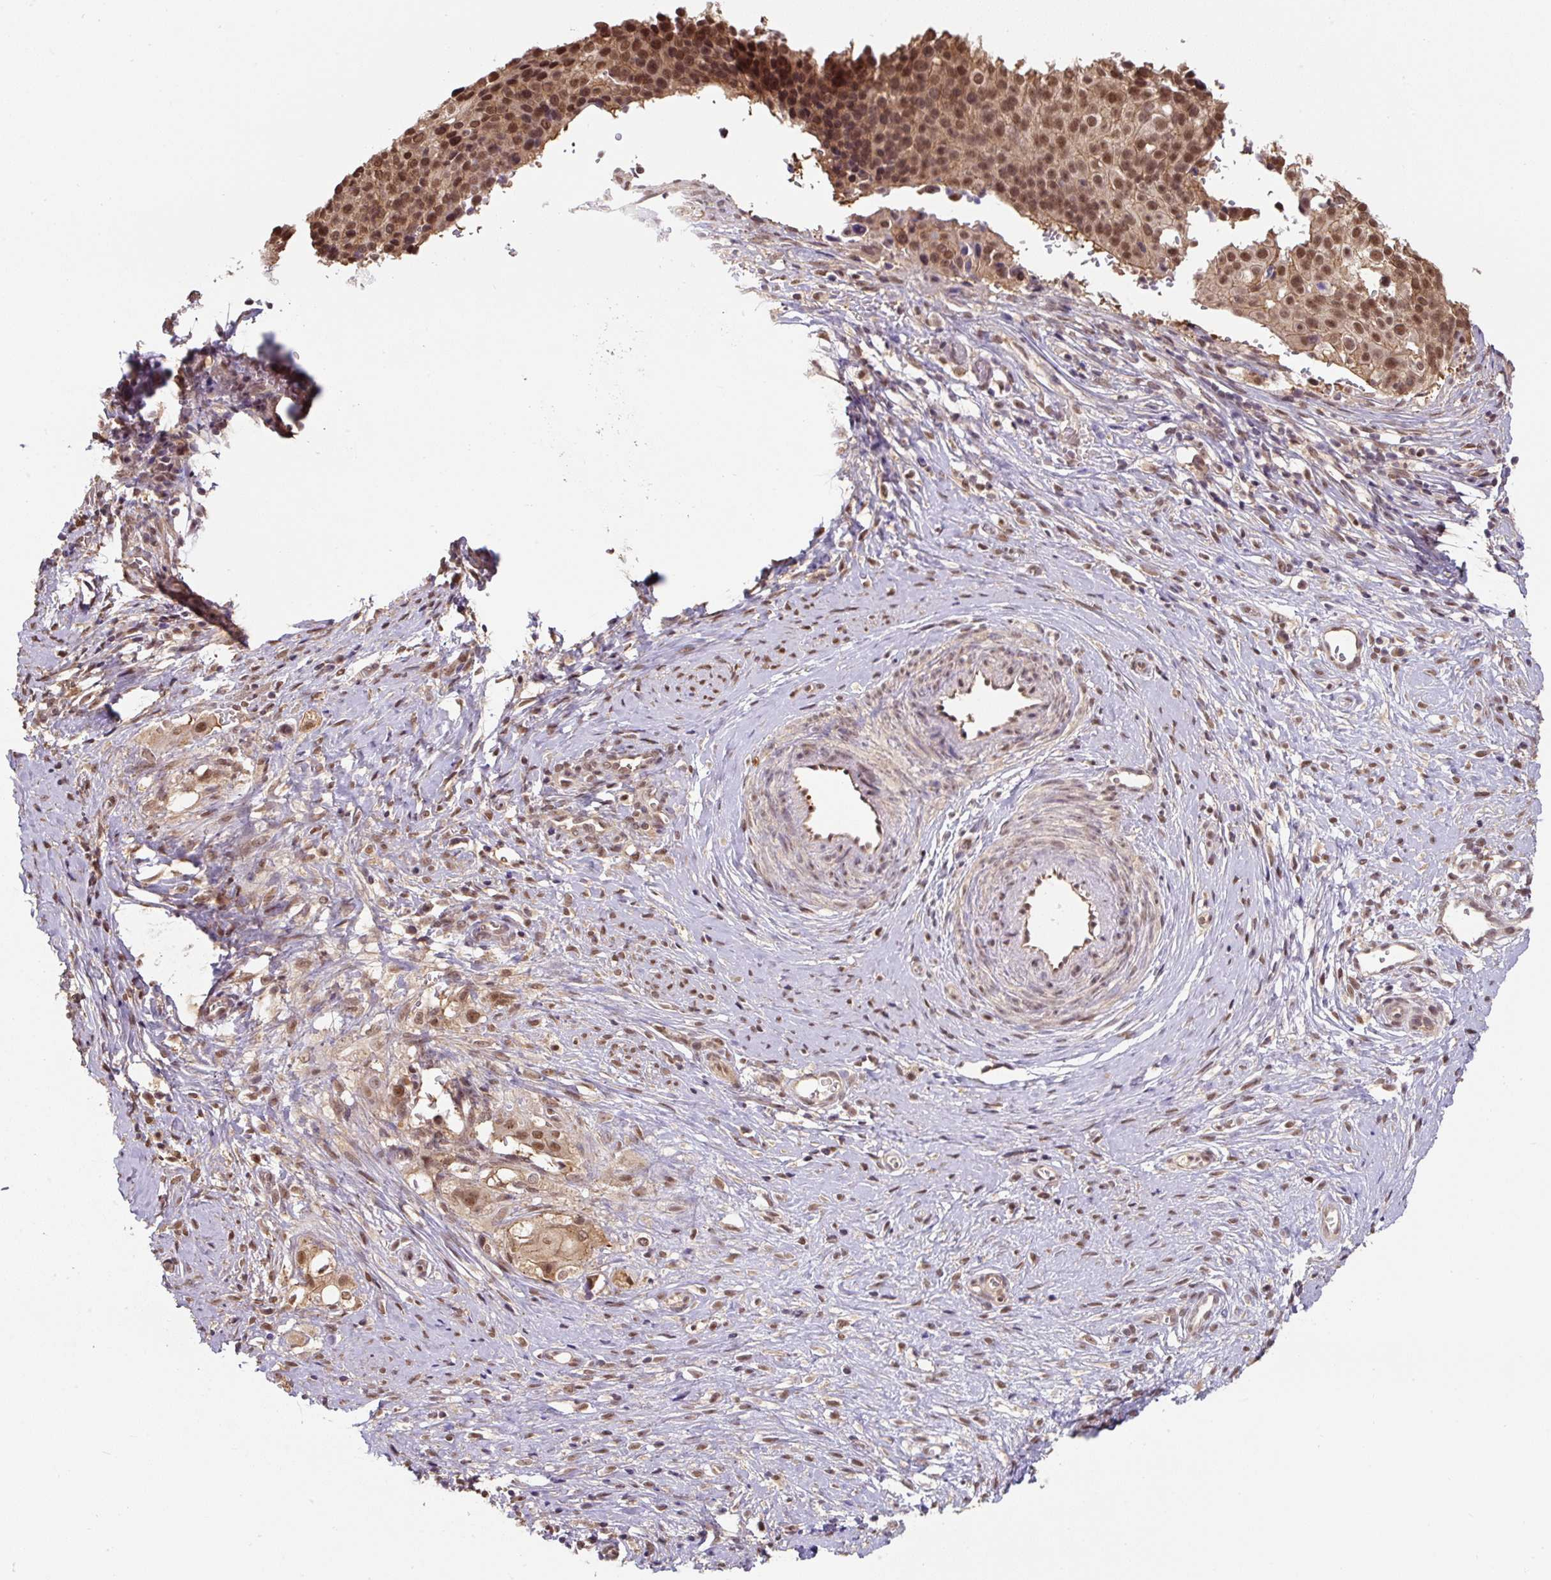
{"staining": {"intensity": "moderate", "quantity": ">75%", "location": "nuclear"}, "tissue": "cervical cancer", "cell_type": "Tumor cells", "image_type": "cancer", "snomed": [{"axis": "morphology", "description": "Squamous cell carcinoma, NOS"}, {"axis": "topography", "description": "Cervix"}], "caption": "Immunohistochemistry (IHC) (DAB (3,3'-diaminobenzidine)) staining of human squamous cell carcinoma (cervical) demonstrates moderate nuclear protein expression in approximately >75% of tumor cells.", "gene": "ST13", "patient": {"sex": "female", "age": 44}}